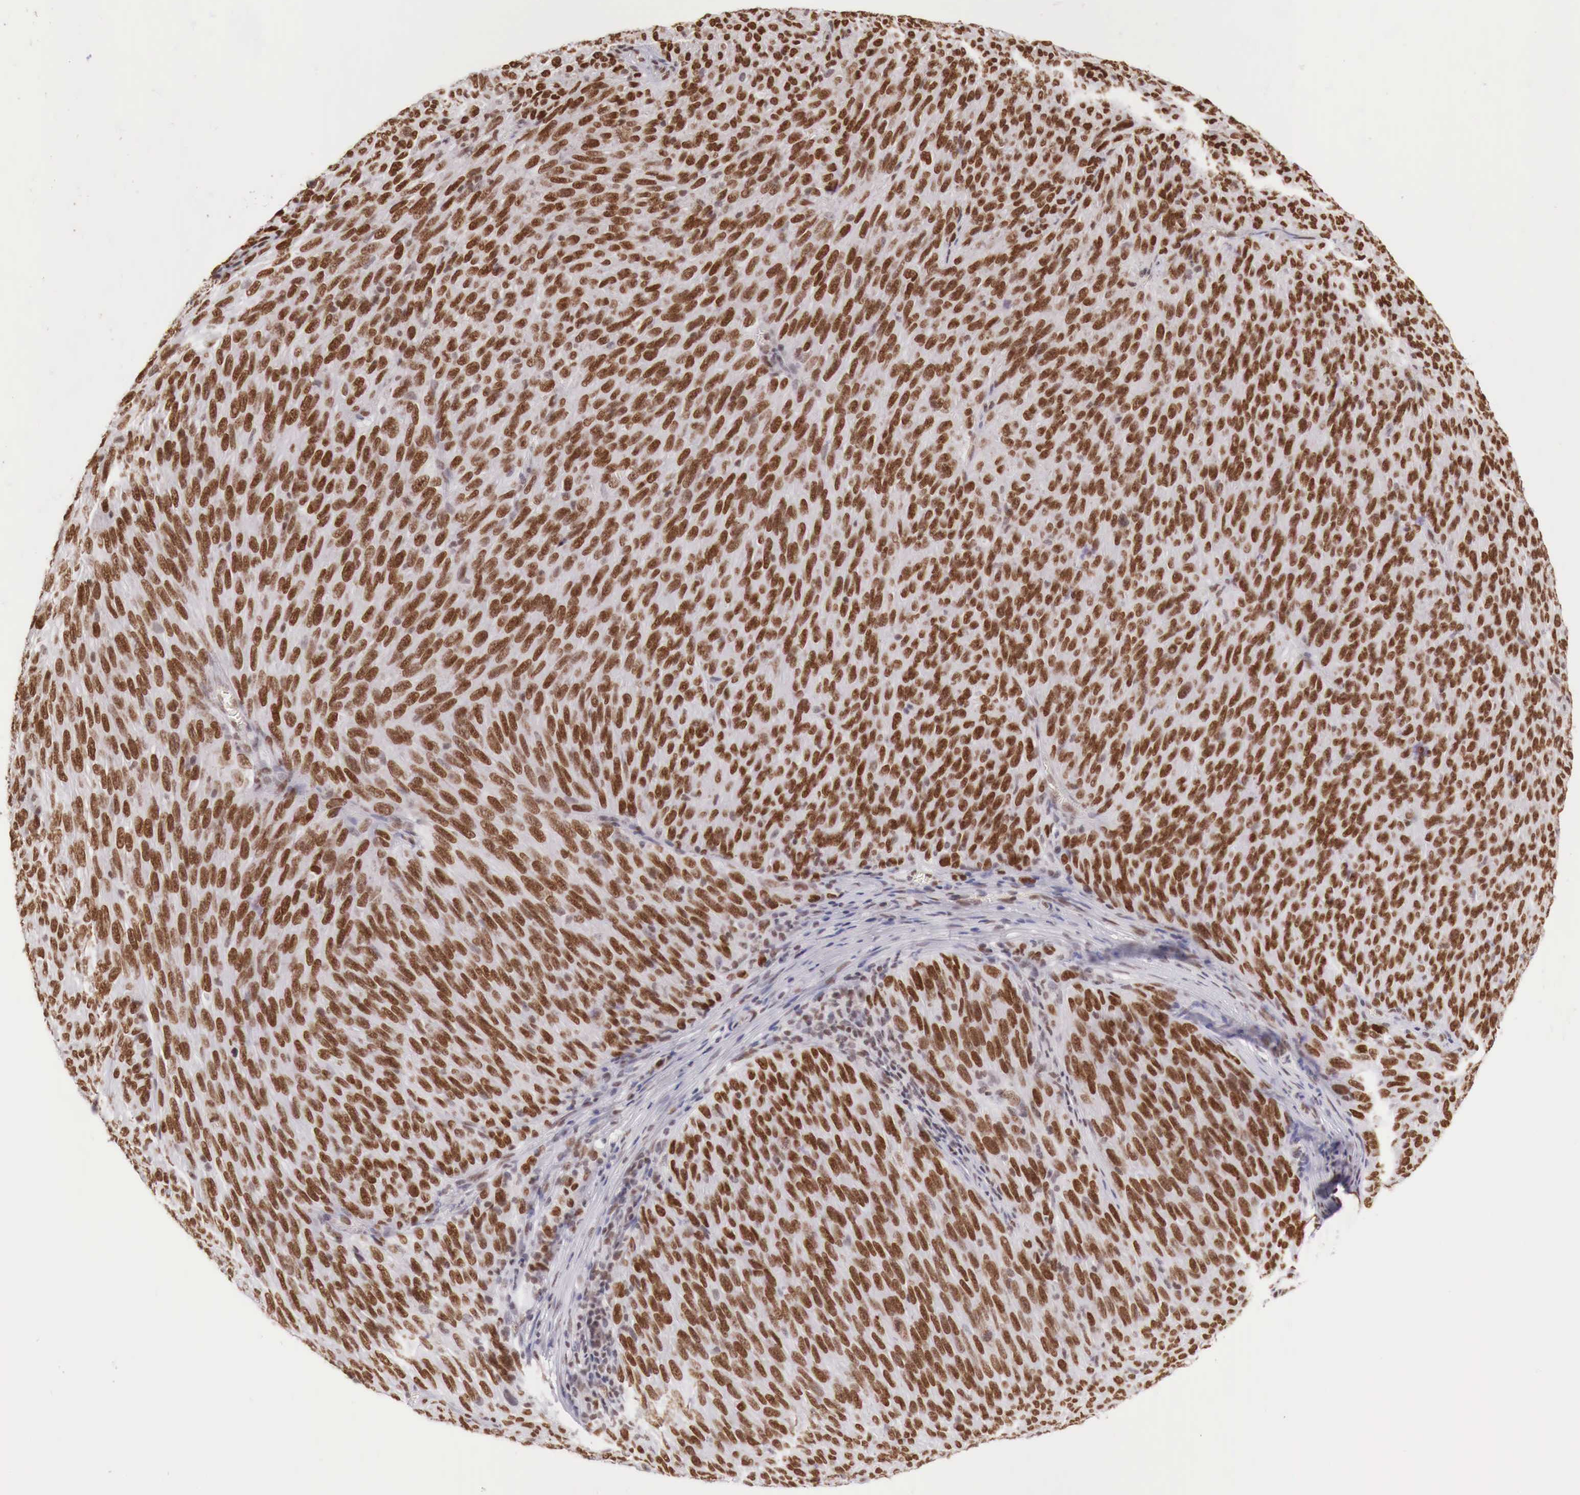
{"staining": {"intensity": "strong", "quantity": ">75%", "location": "nuclear"}, "tissue": "melanoma", "cell_type": "Tumor cells", "image_type": "cancer", "snomed": [{"axis": "morphology", "description": "Malignant melanoma, NOS"}, {"axis": "topography", "description": "Skin"}], "caption": "High-magnification brightfield microscopy of melanoma stained with DAB (3,3'-diaminobenzidine) (brown) and counterstained with hematoxylin (blue). tumor cells exhibit strong nuclear staining is seen in approximately>75% of cells.", "gene": "PHF14", "patient": {"sex": "male", "age": 76}}